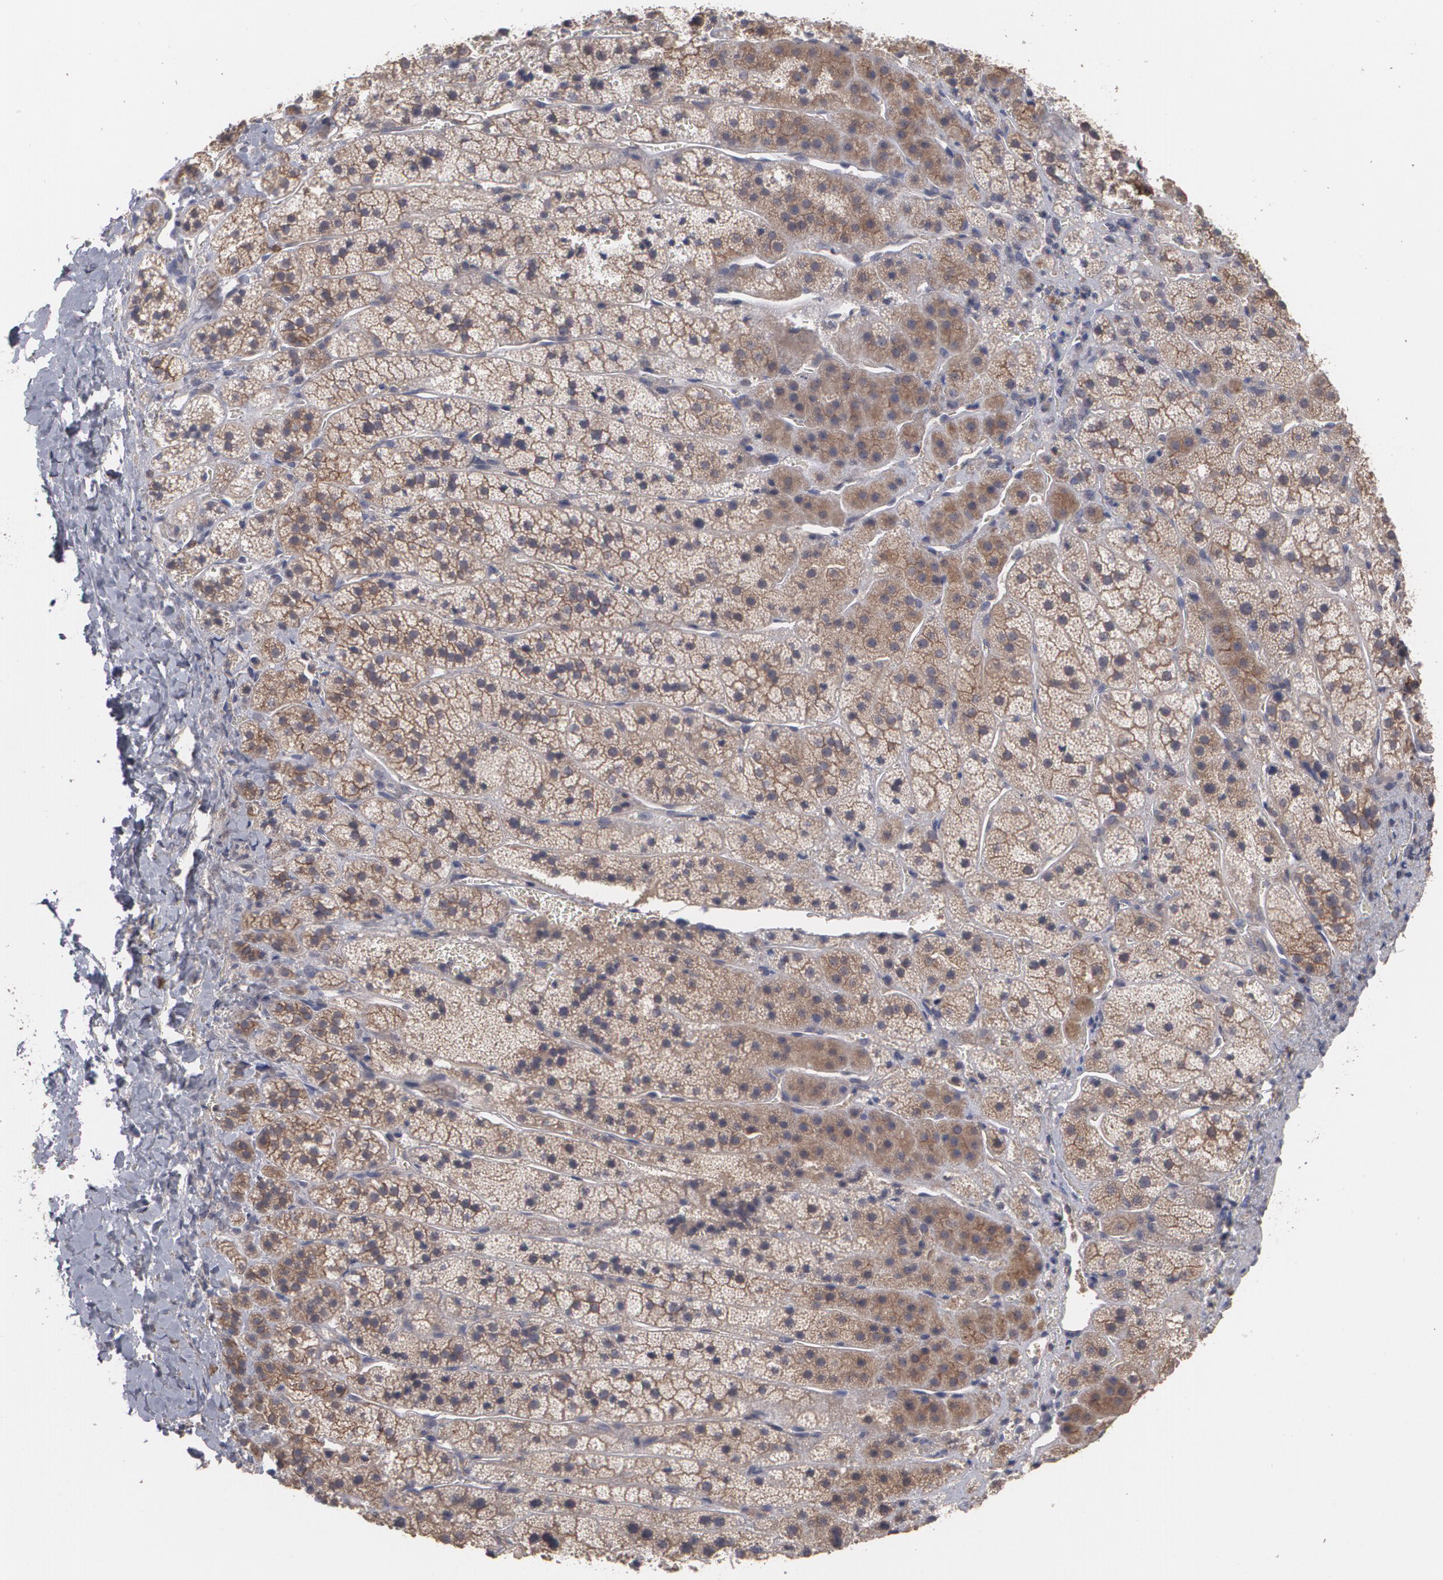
{"staining": {"intensity": "moderate", "quantity": ">75%", "location": "cytoplasmic/membranous"}, "tissue": "adrenal gland", "cell_type": "Glandular cells", "image_type": "normal", "snomed": [{"axis": "morphology", "description": "Normal tissue, NOS"}, {"axis": "topography", "description": "Adrenal gland"}], "caption": "An IHC image of benign tissue is shown. Protein staining in brown labels moderate cytoplasmic/membranous positivity in adrenal gland within glandular cells.", "gene": "ARF6", "patient": {"sex": "female", "age": 44}}